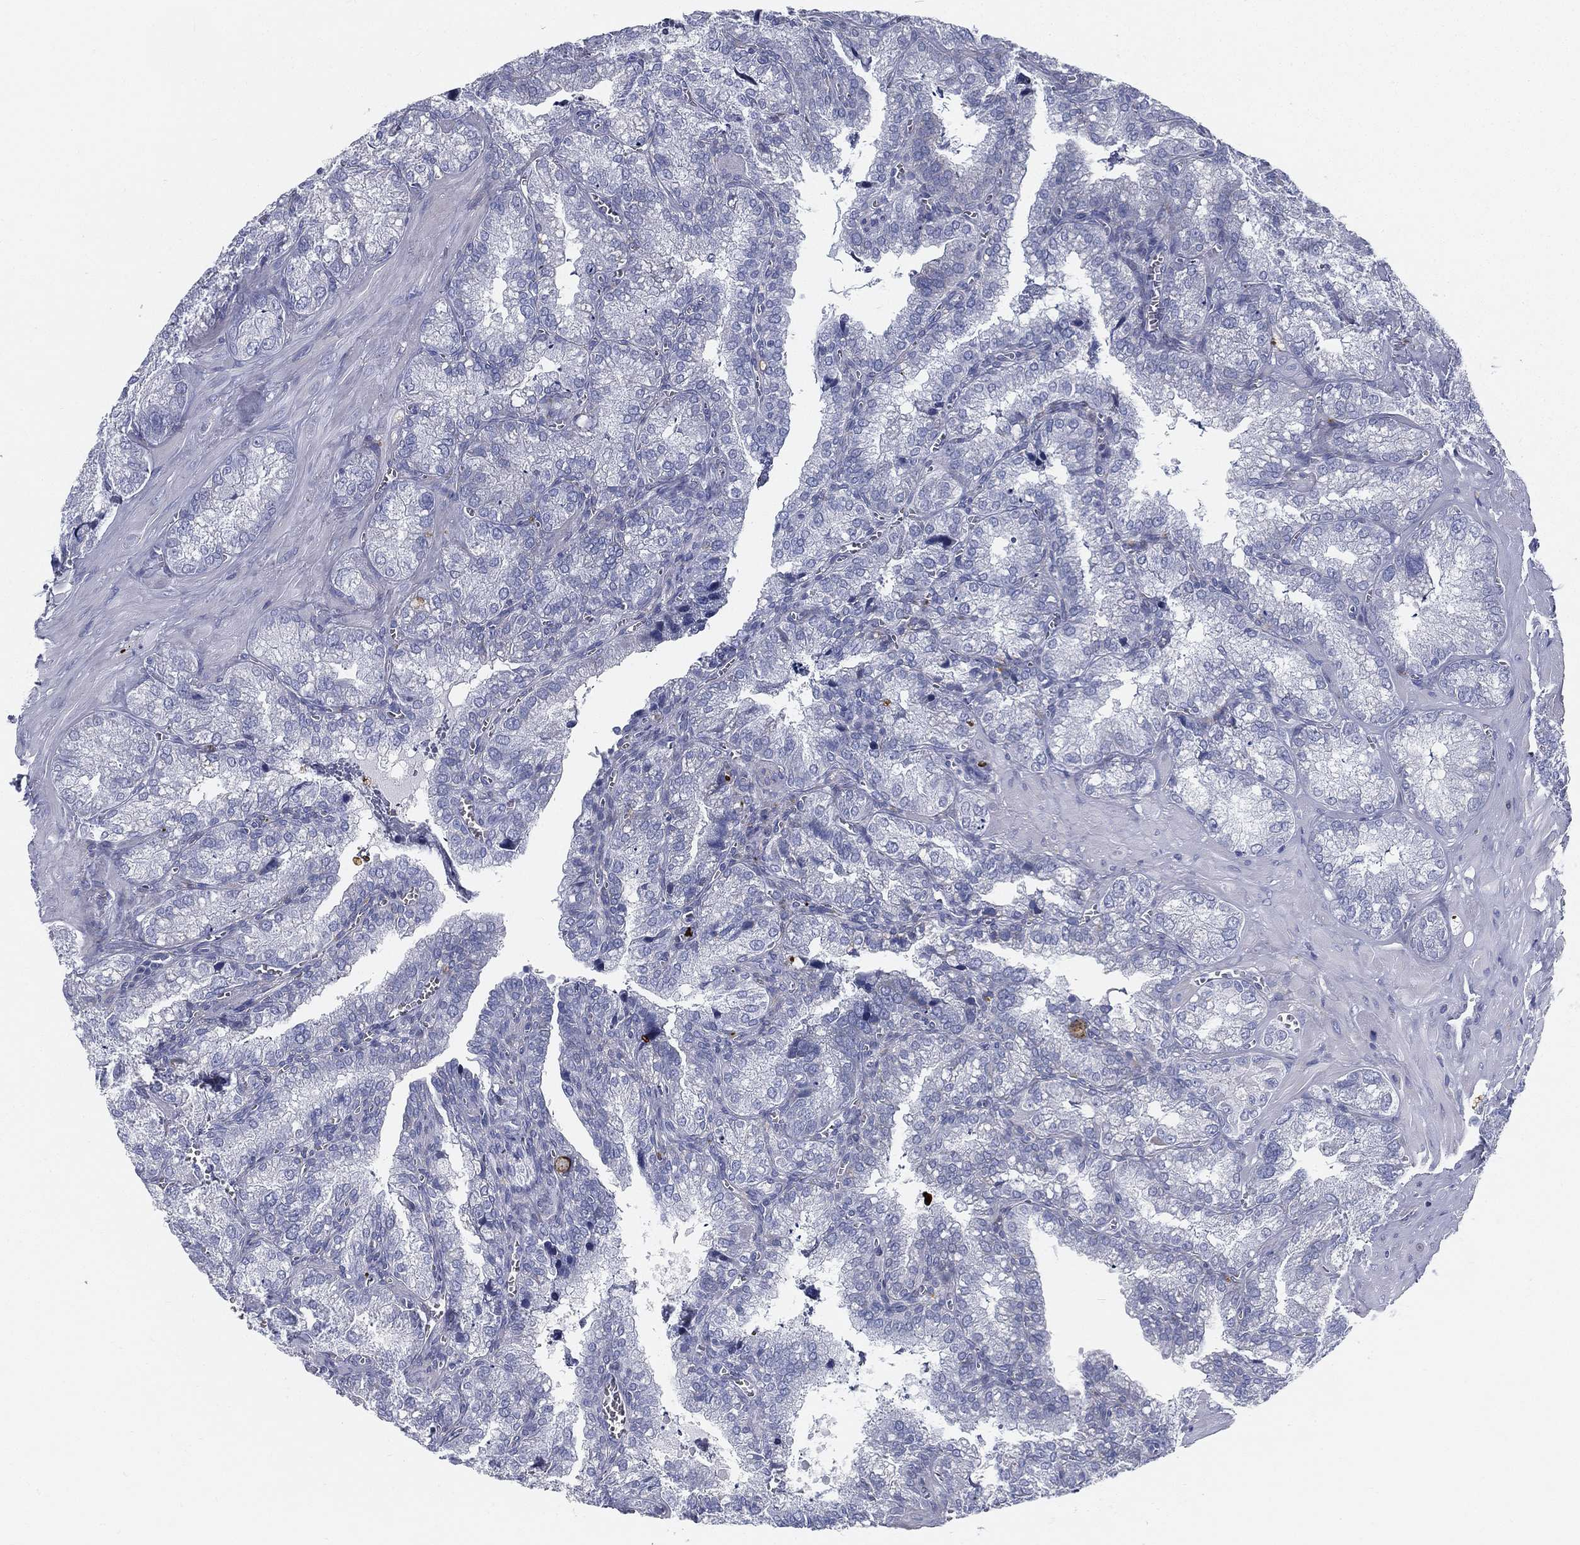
{"staining": {"intensity": "negative", "quantity": "none", "location": "none"}, "tissue": "seminal vesicle", "cell_type": "Glandular cells", "image_type": "normal", "snomed": [{"axis": "morphology", "description": "Normal tissue, NOS"}, {"axis": "topography", "description": "Seminal veicle"}], "caption": "Immunohistochemistry (IHC) photomicrograph of unremarkable seminal vesicle: seminal vesicle stained with DAB (3,3'-diaminobenzidine) exhibits no significant protein positivity in glandular cells. Nuclei are stained in blue.", "gene": "SPPL2C", "patient": {"sex": "male", "age": 57}}